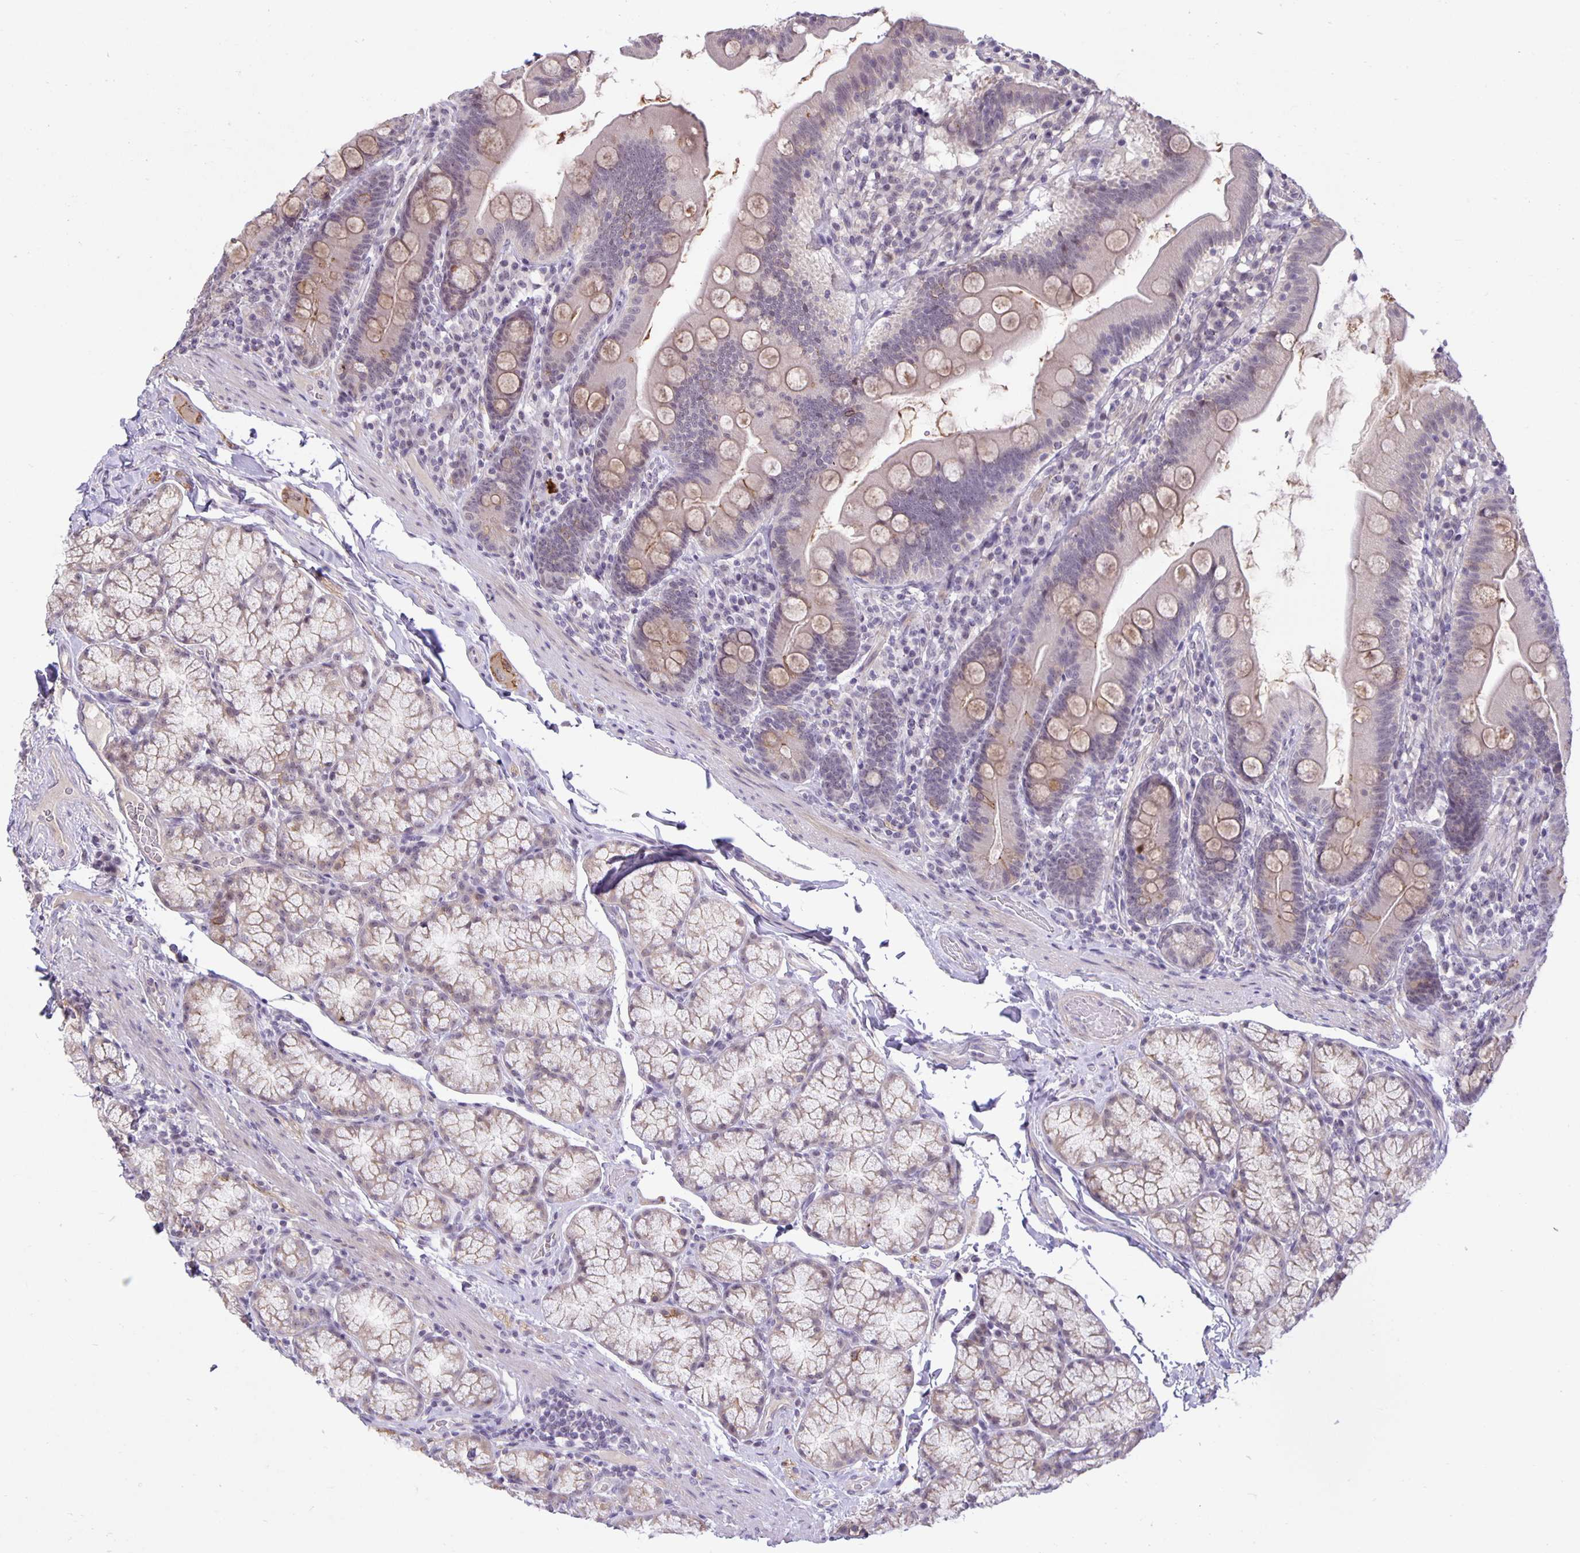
{"staining": {"intensity": "weak", "quantity": "<25%", "location": "cytoplasmic/membranous"}, "tissue": "duodenum", "cell_type": "Glandular cells", "image_type": "normal", "snomed": [{"axis": "morphology", "description": "Normal tissue, NOS"}, {"axis": "topography", "description": "Duodenum"}], "caption": "Glandular cells are negative for brown protein staining in benign duodenum. The staining was performed using DAB to visualize the protein expression in brown, while the nuclei were stained in blue with hematoxylin (Magnification: 20x).", "gene": "ARVCF", "patient": {"sex": "female", "age": 67}}